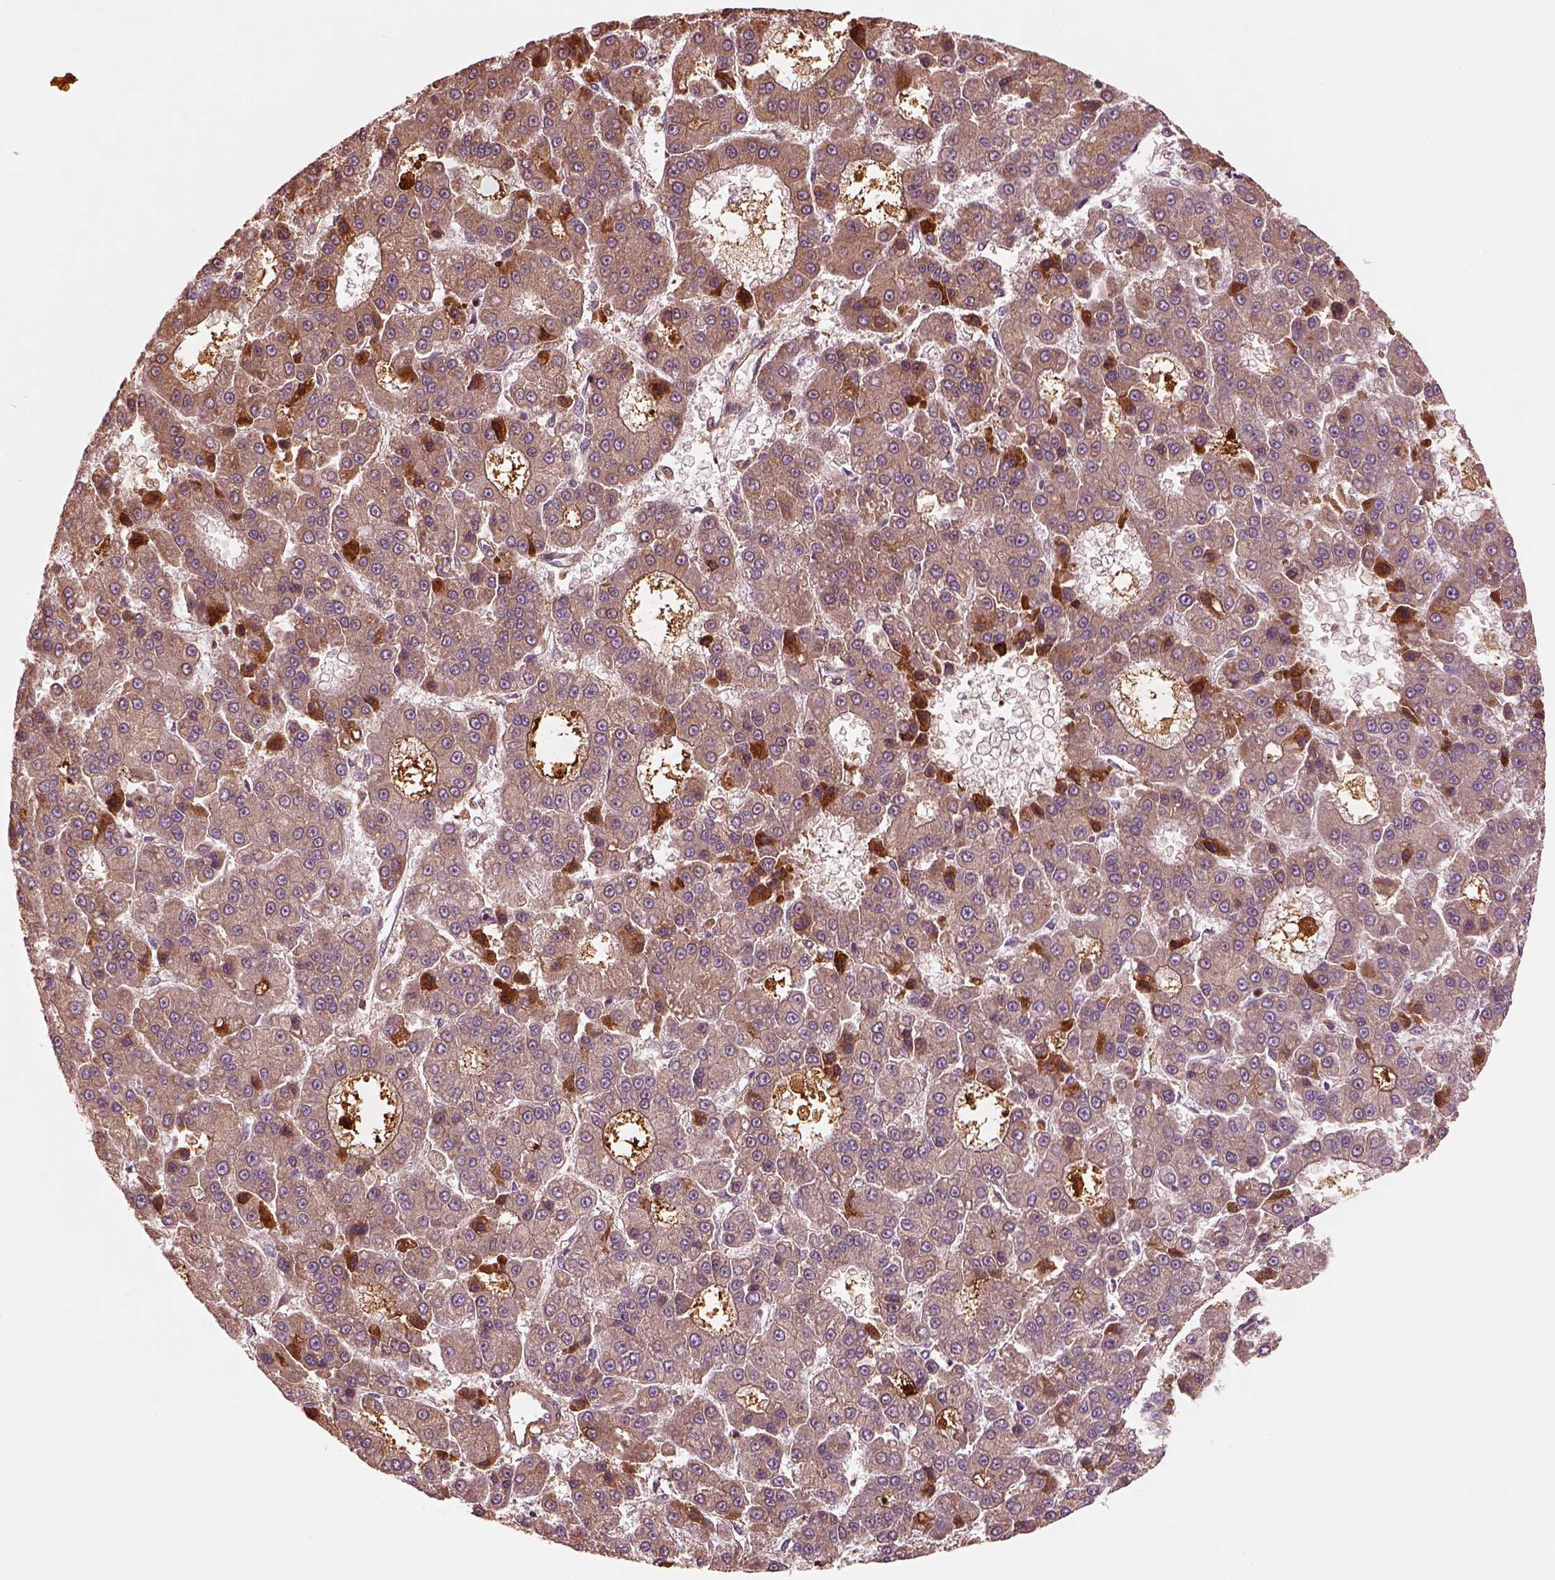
{"staining": {"intensity": "strong", "quantity": "<25%", "location": "cytoplasmic/membranous"}, "tissue": "liver cancer", "cell_type": "Tumor cells", "image_type": "cancer", "snomed": [{"axis": "morphology", "description": "Carcinoma, Hepatocellular, NOS"}, {"axis": "topography", "description": "Liver"}], "caption": "This histopathology image demonstrates IHC staining of liver cancer (hepatocellular carcinoma), with medium strong cytoplasmic/membranous staining in approximately <25% of tumor cells.", "gene": "ASCC2", "patient": {"sex": "male", "age": 70}}